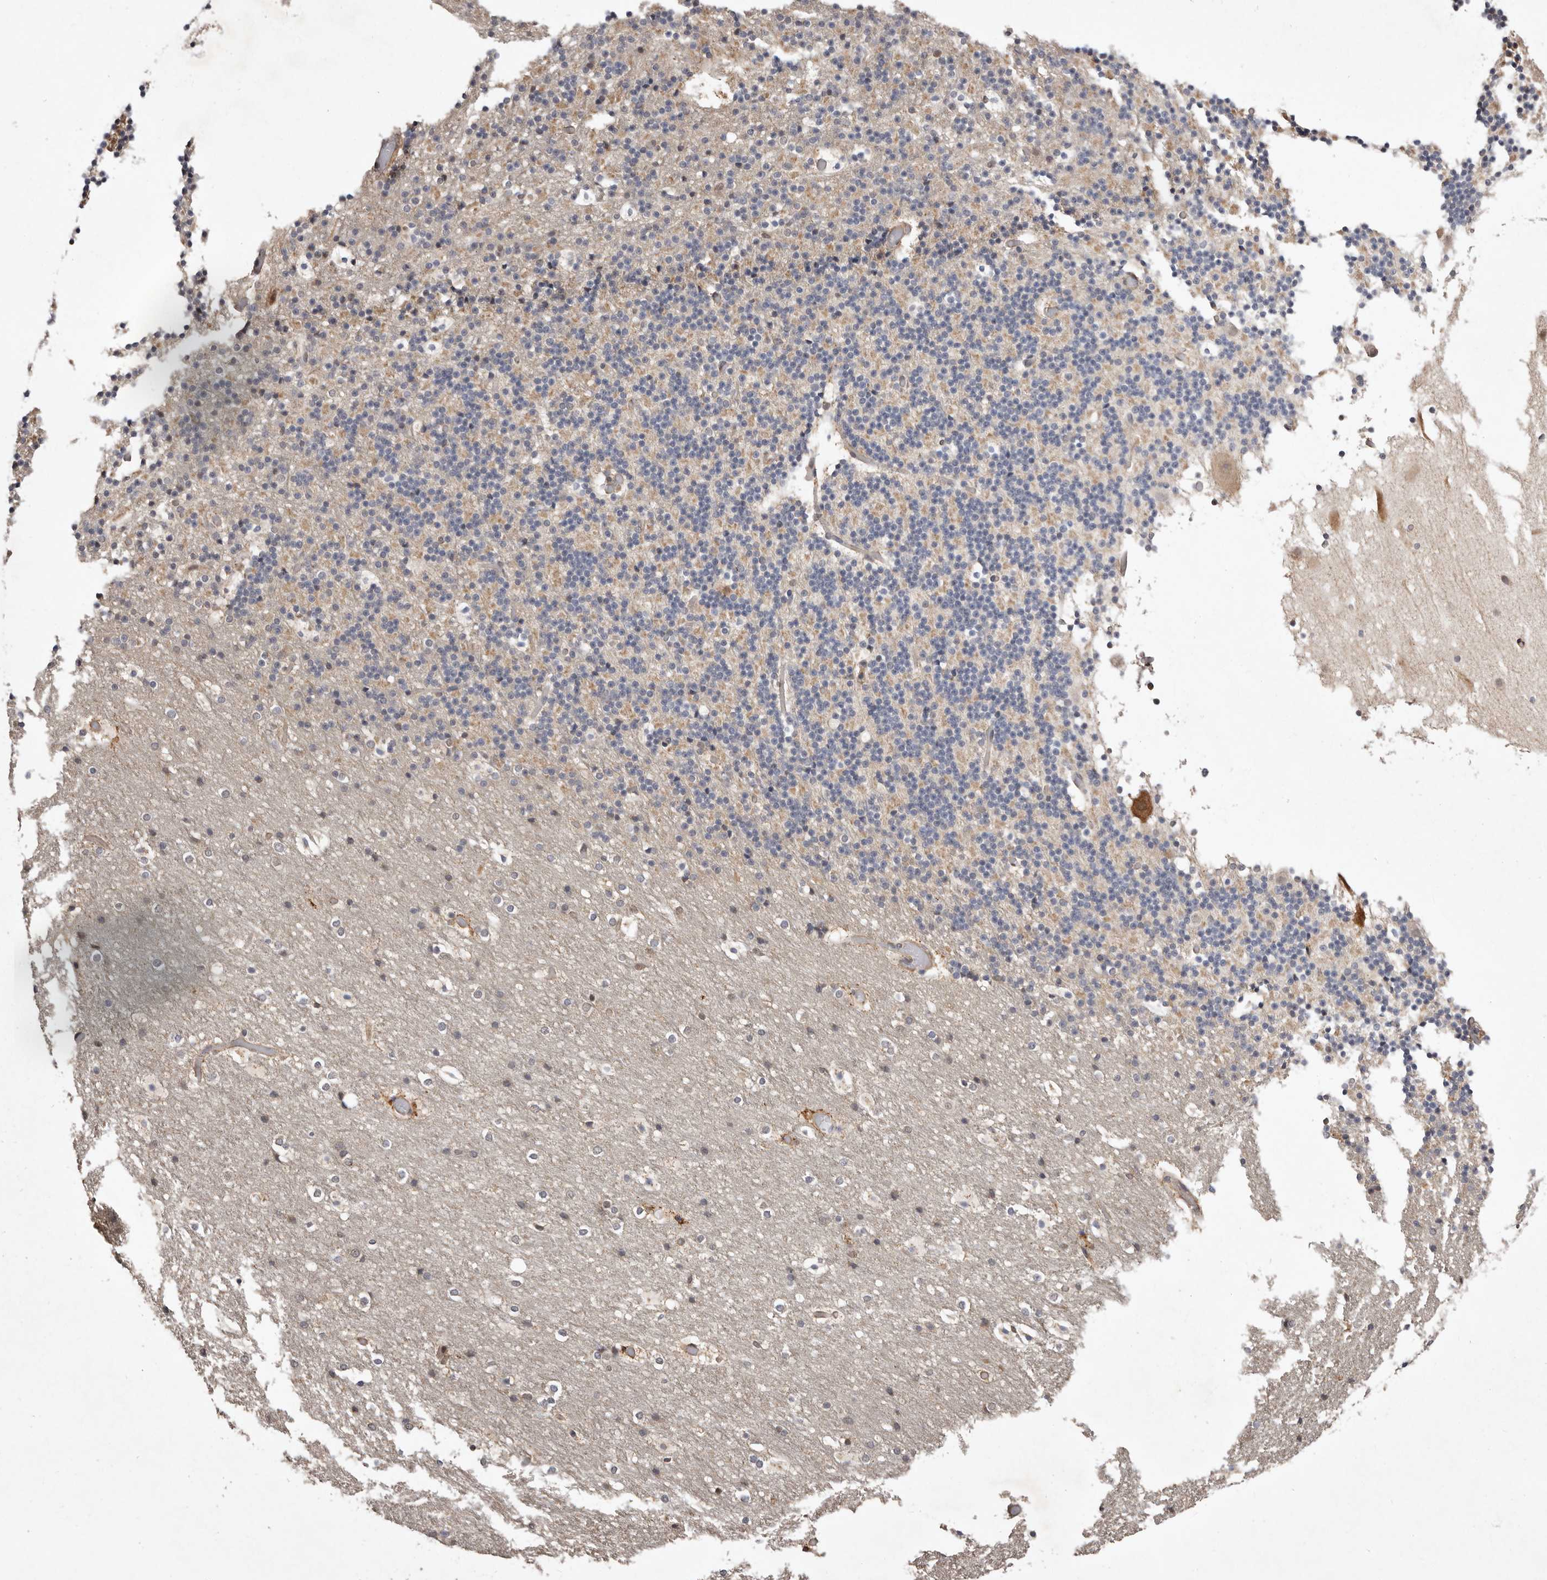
{"staining": {"intensity": "negative", "quantity": "none", "location": "none"}, "tissue": "cerebellum", "cell_type": "Cells in granular layer", "image_type": "normal", "snomed": [{"axis": "morphology", "description": "Normal tissue, NOS"}, {"axis": "topography", "description": "Cerebellum"}], "caption": "IHC of normal cerebellum demonstrates no positivity in cells in granular layer. (Immunohistochemistry (ihc), brightfield microscopy, high magnification).", "gene": "RRM2B", "patient": {"sex": "male", "age": 57}}